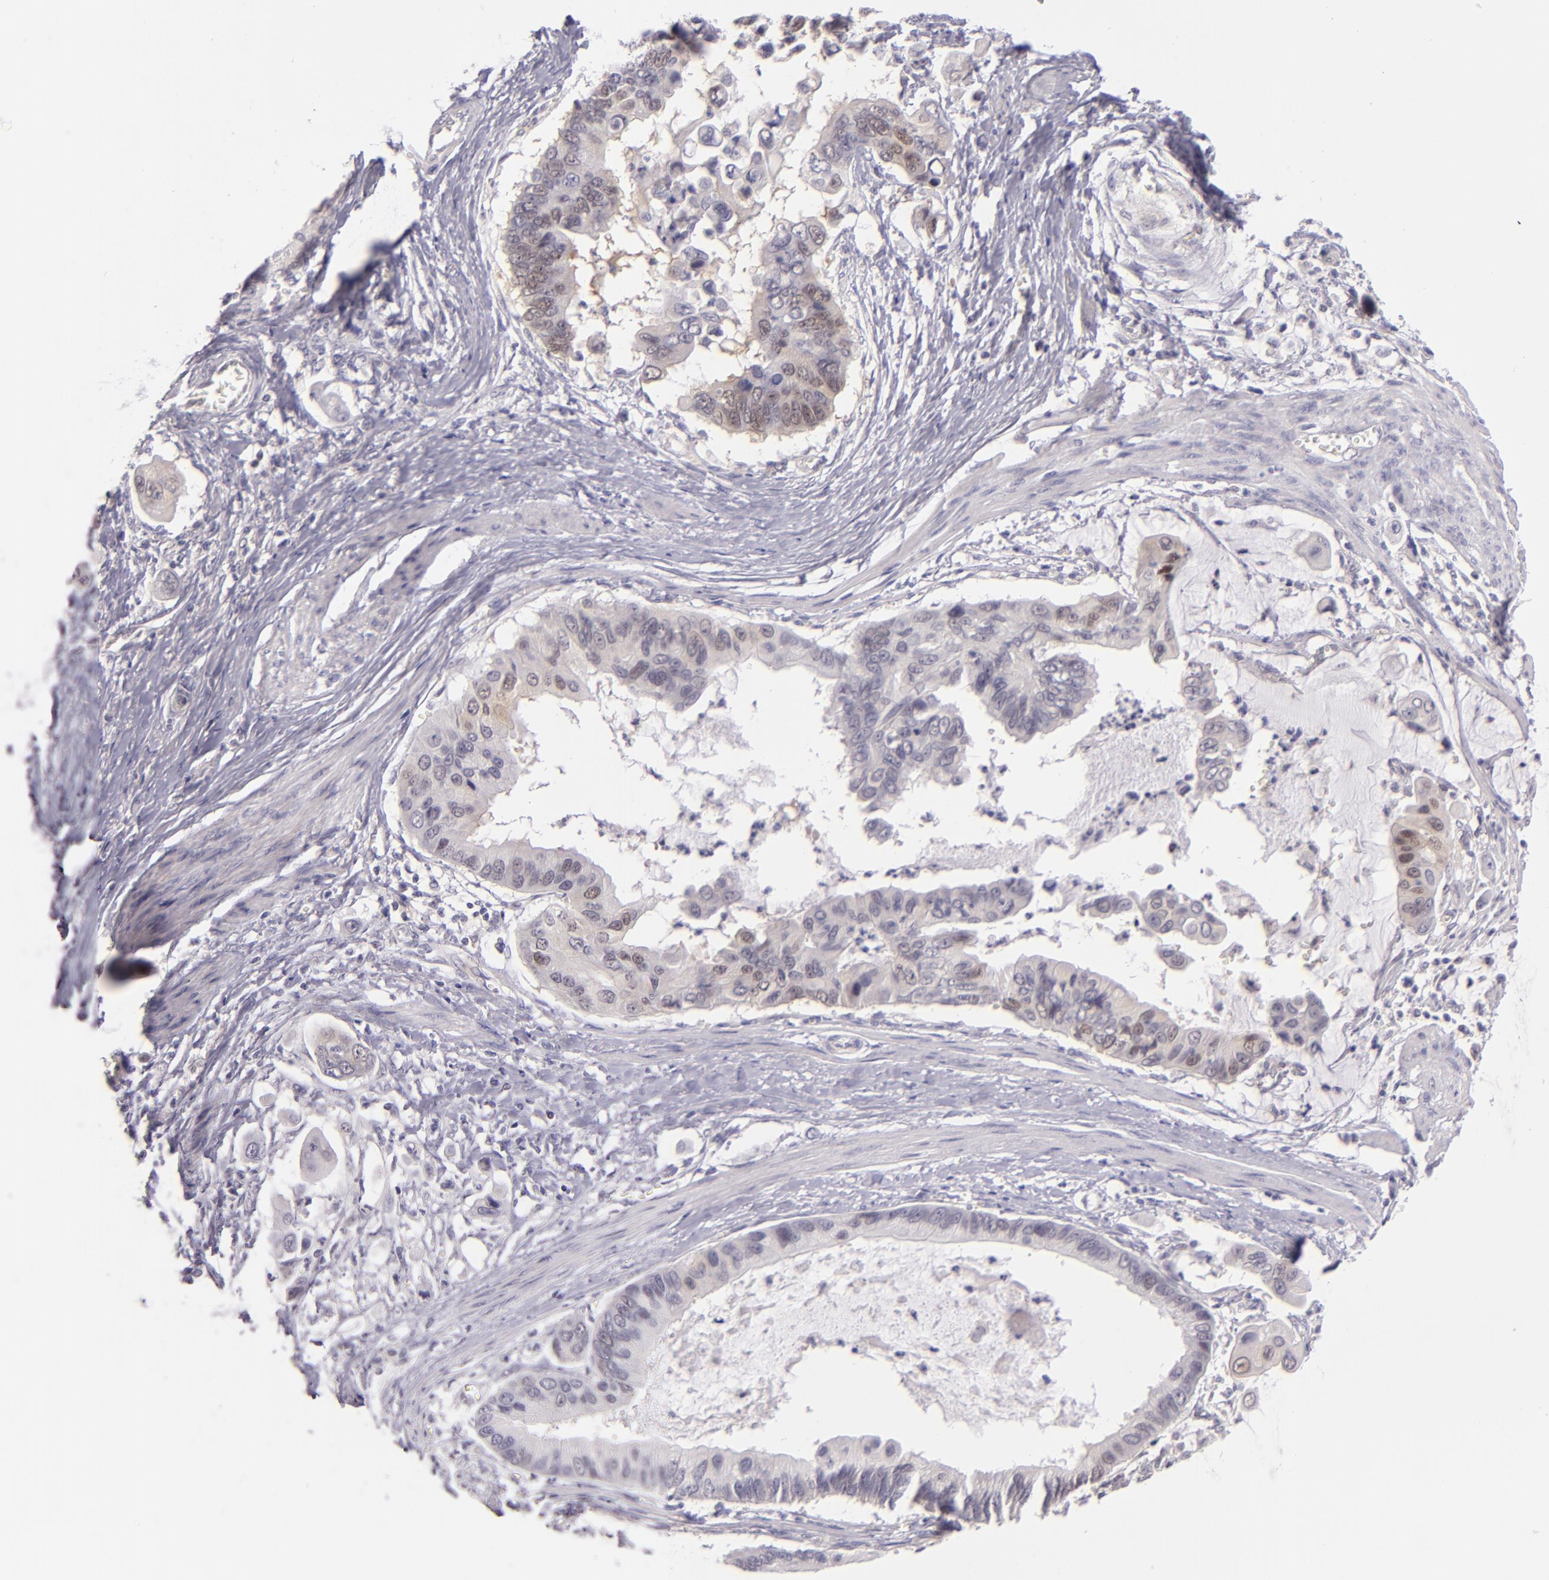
{"staining": {"intensity": "weak", "quantity": "<25%", "location": "cytoplasmic/membranous"}, "tissue": "stomach cancer", "cell_type": "Tumor cells", "image_type": "cancer", "snomed": [{"axis": "morphology", "description": "Adenocarcinoma, NOS"}, {"axis": "topography", "description": "Stomach, upper"}], "caption": "A photomicrograph of stomach adenocarcinoma stained for a protein demonstrates no brown staining in tumor cells.", "gene": "CSE1L", "patient": {"sex": "male", "age": 80}}